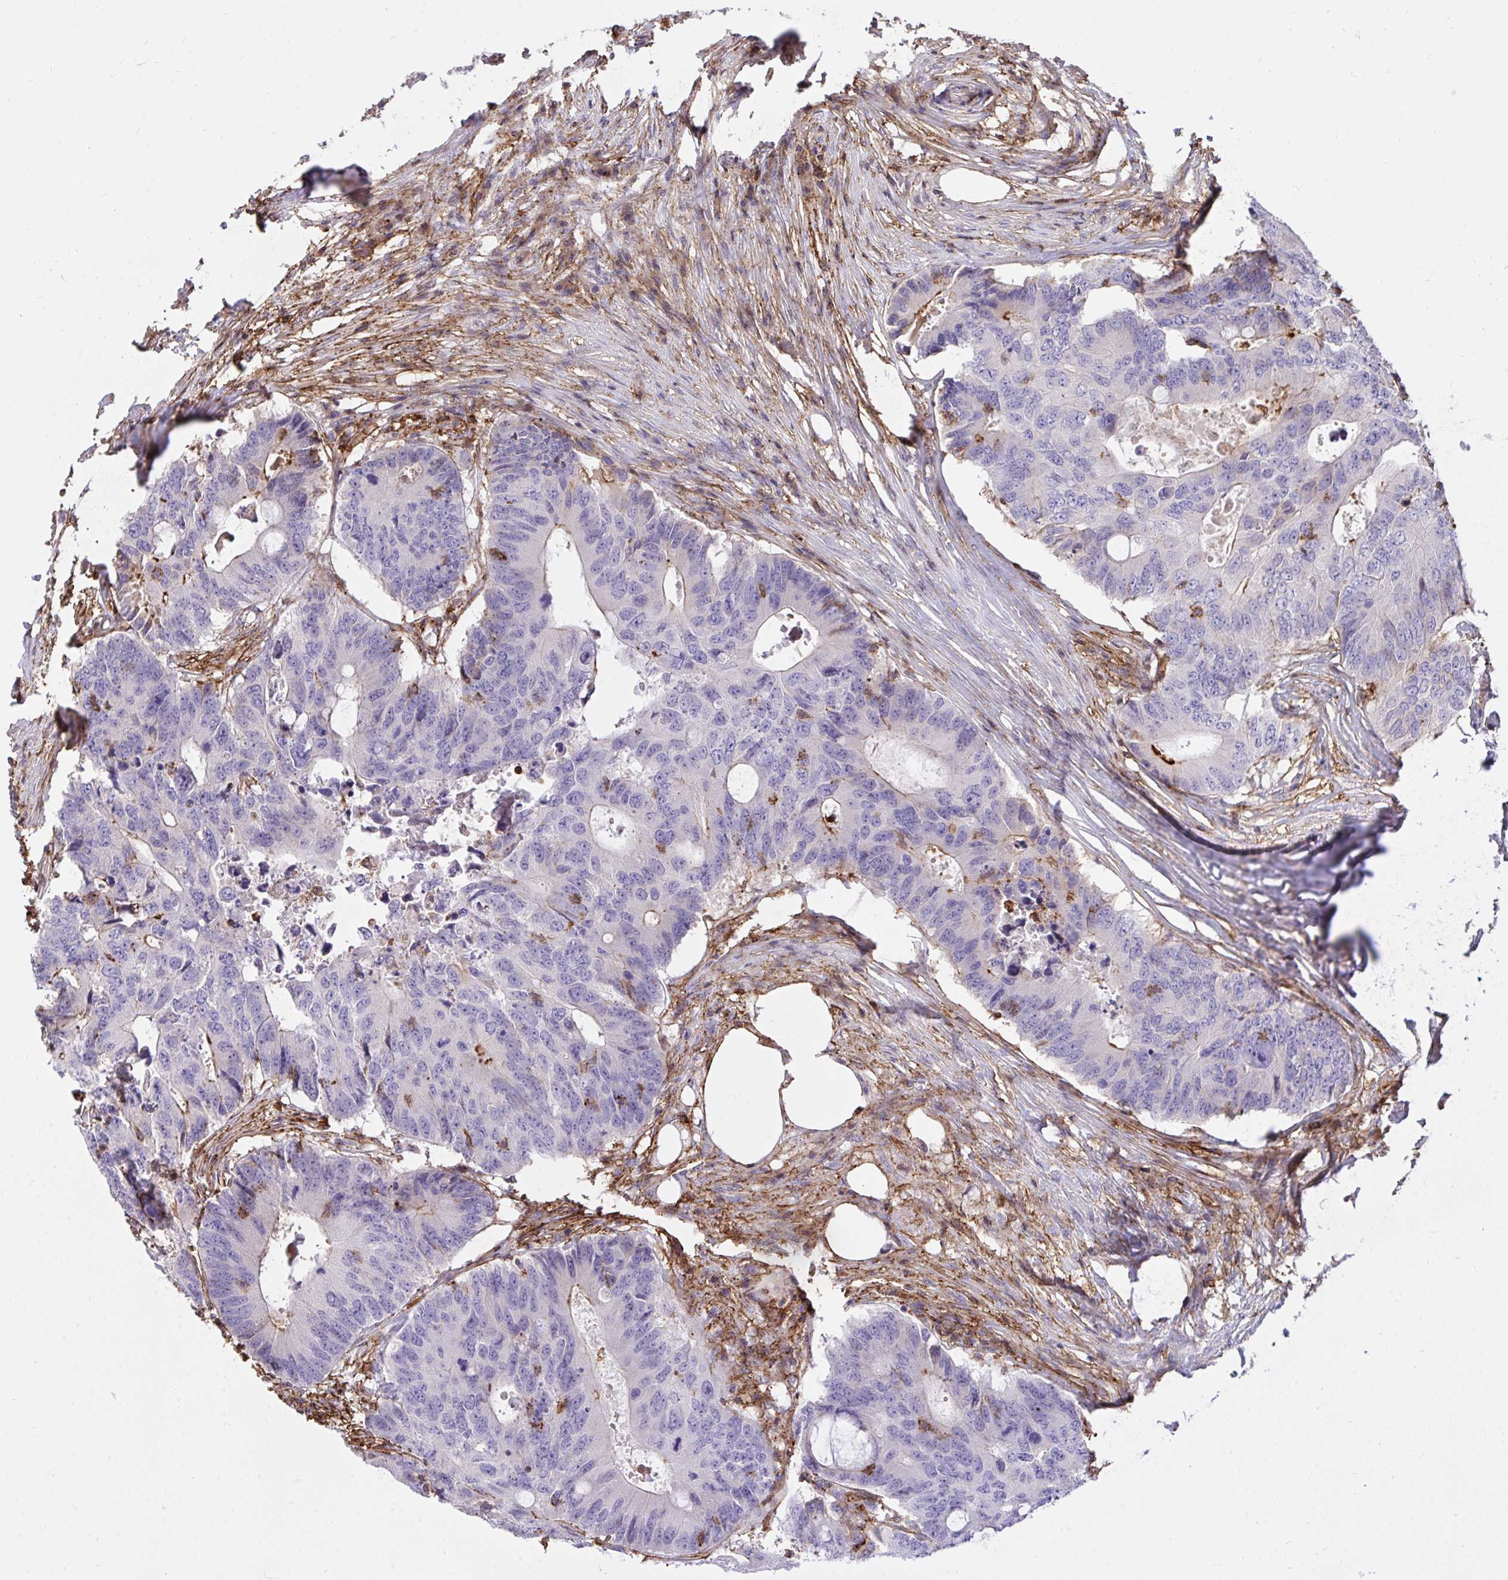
{"staining": {"intensity": "negative", "quantity": "none", "location": "none"}, "tissue": "colorectal cancer", "cell_type": "Tumor cells", "image_type": "cancer", "snomed": [{"axis": "morphology", "description": "Adenocarcinoma, NOS"}, {"axis": "topography", "description": "Colon"}], "caption": "High power microscopy histopathology image of an IHC photomicrograph of colorectal adenocarcinoma, revealing no significant expression in tumor cells.", "gene": "ERI1", "patient": {"sex": "male", "age": 71}}